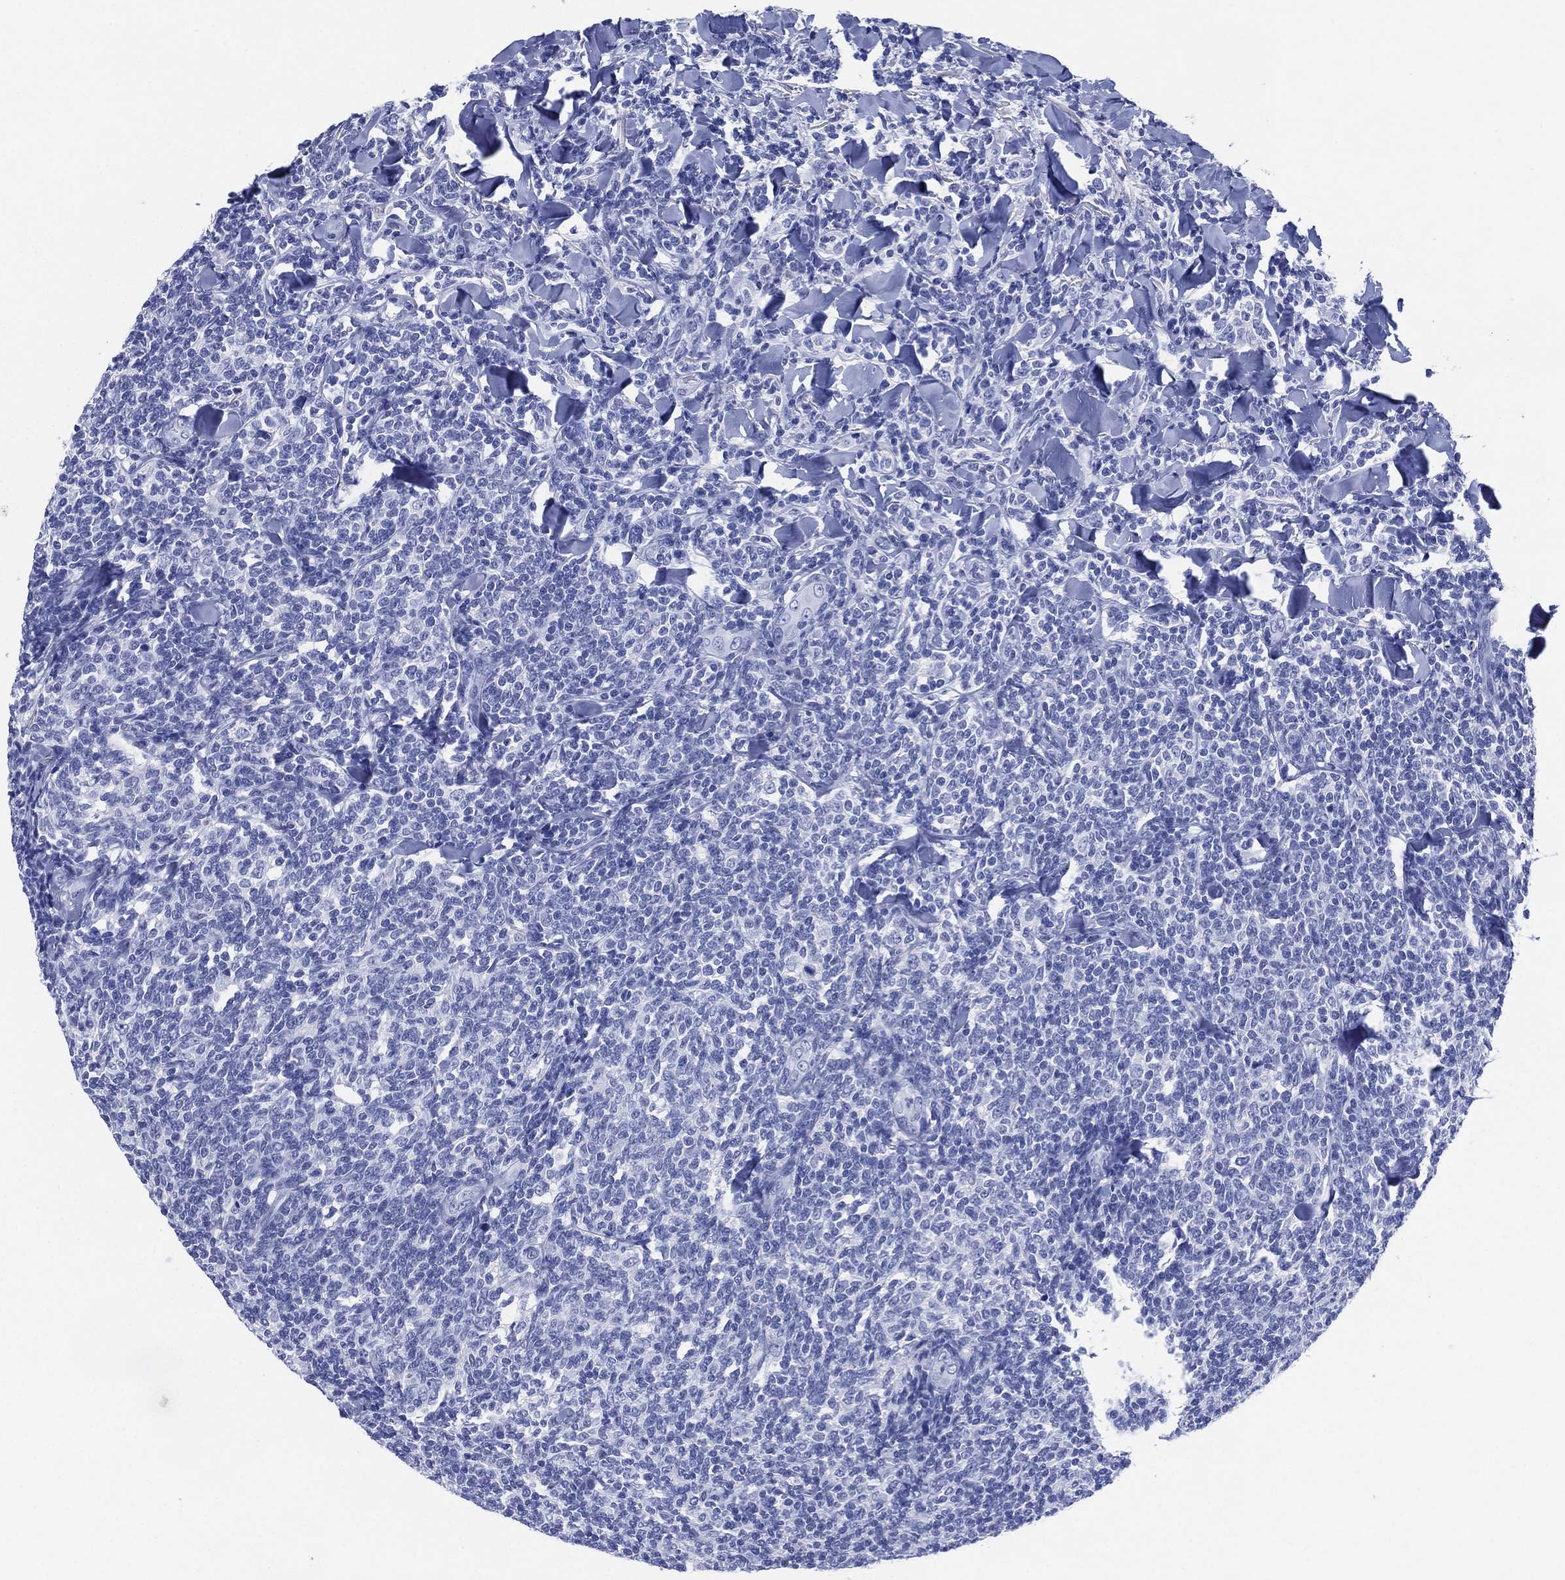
{"staining": {"intensity": "negative", "quantity": "none", "location": "none"}, "tissue": "lymphoma", "cell_type": "Tumor cells", "image_type": "cancer", "snomed": [{"axis": "morphology", "description": "Malignant lymphoma, non-Hodgkin's type, Low grade"}, {"axis": "topography", "description": "Lymph node"}], "caption": "A photomicrograph of human lymphoma is negative for staining in tumor cells. The staining was performed using DAB to visualize the protein expression in brown, while the nuclei were stained in blue with hematoxylin (Magnification: 20x).", "gene": "SIGLECL1", "patient": {"sex": "female", "age": 56}}